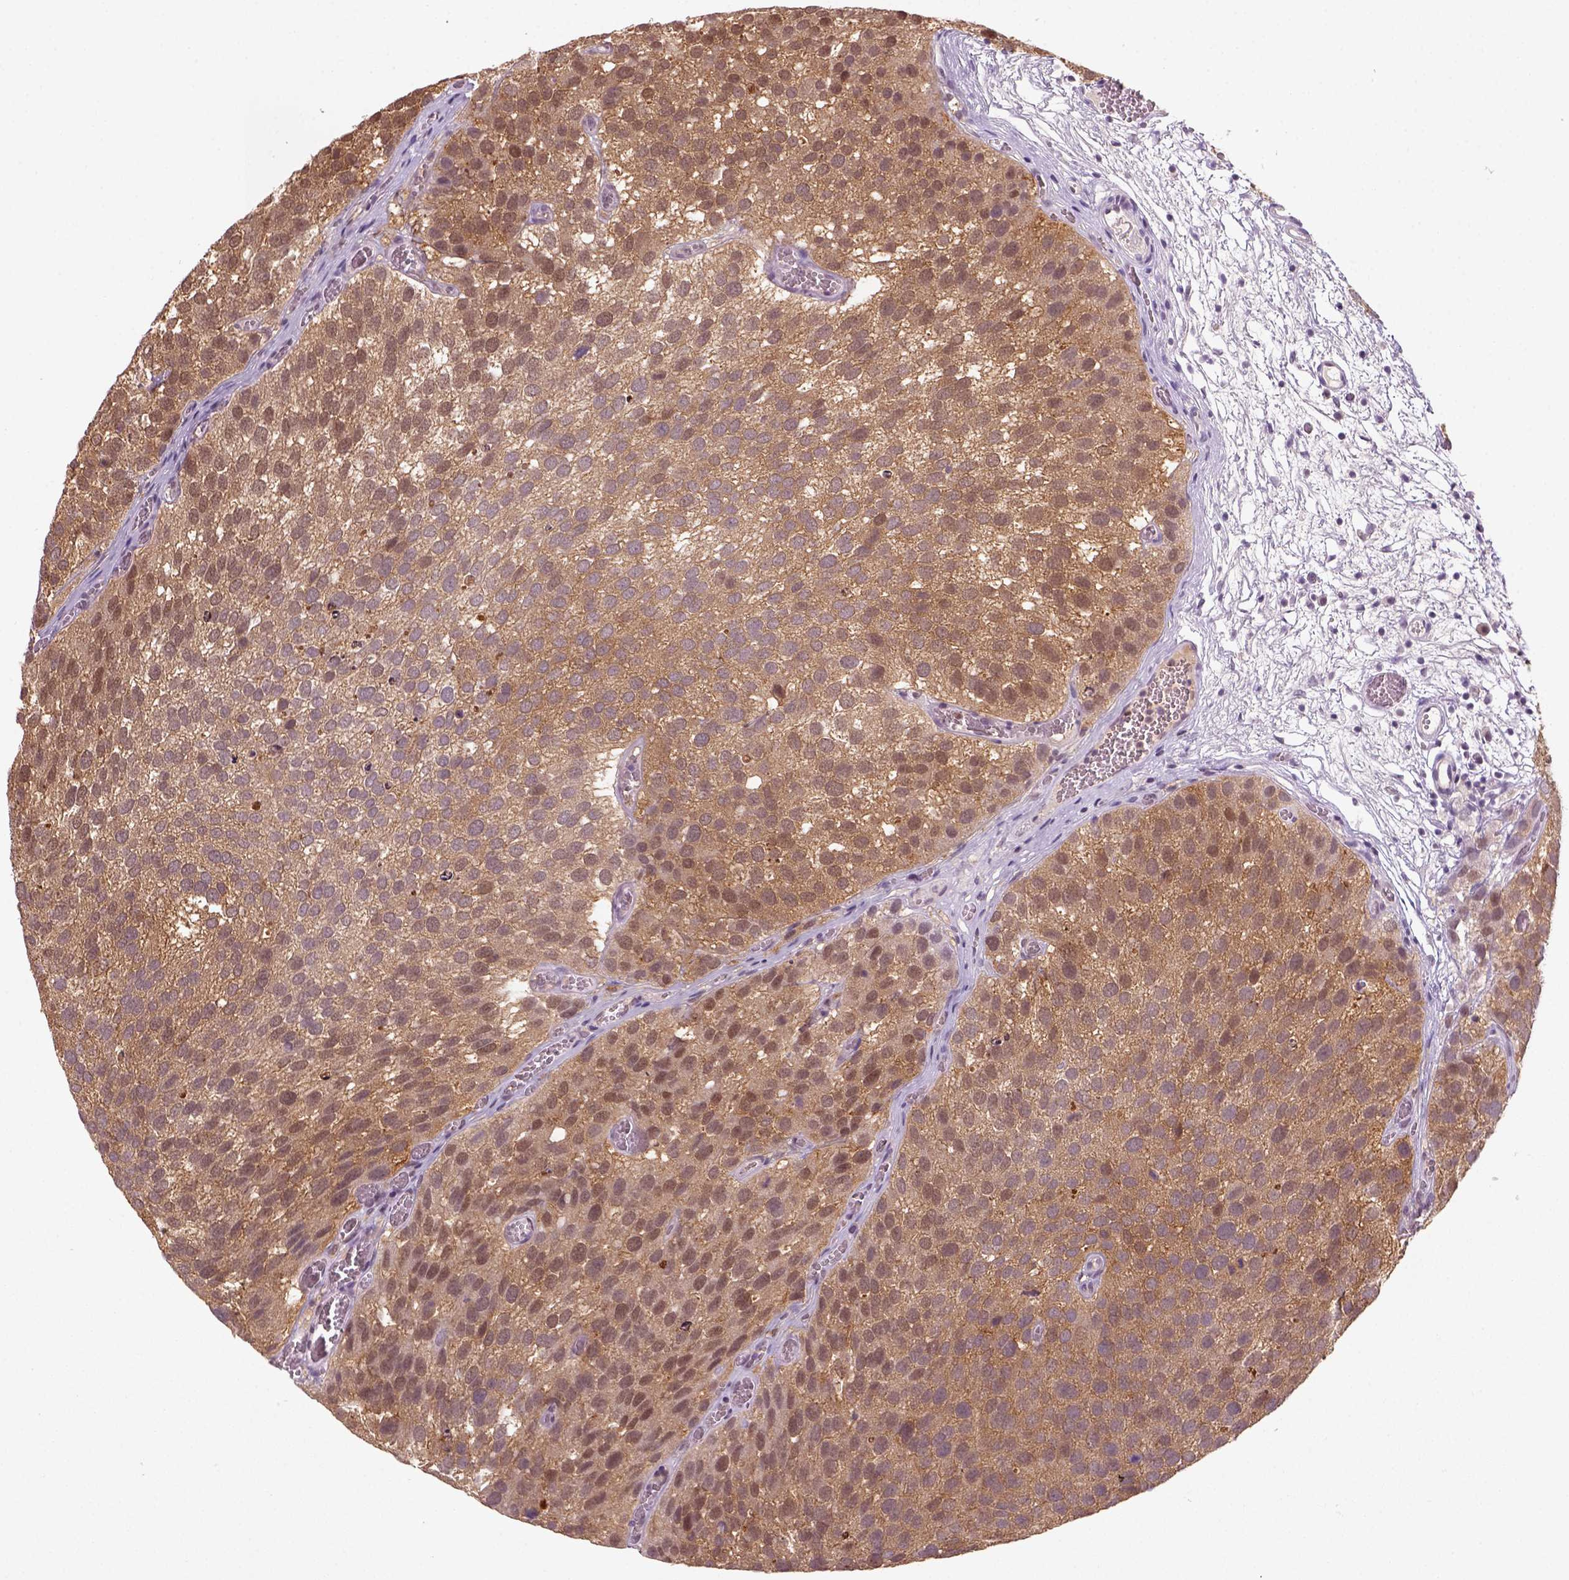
{"staining": {"intensity": "moderate", "quantity": ">75%", "location": "cytoplasmic/membranous,nuclear"}, "tissue": "urothelial cancer", "cell_type": "Tumor cells", "image_type": "cancer", "snomed": [{"axis": "morphology", "description": "Urothelial carcinoma, Low grade"}, {"axis": "topography", "description": "Urinary bladder"}], "caption": "There is medium levels of moderate cytoplasmic/membranous and nuclear expression in tumor cells of urothelial carcinoma (low-grade), as demonstrated by immunohistochemical staining (brown color).", "gene": "GOT1", "patient": {"sex": "female", "age": 69}}